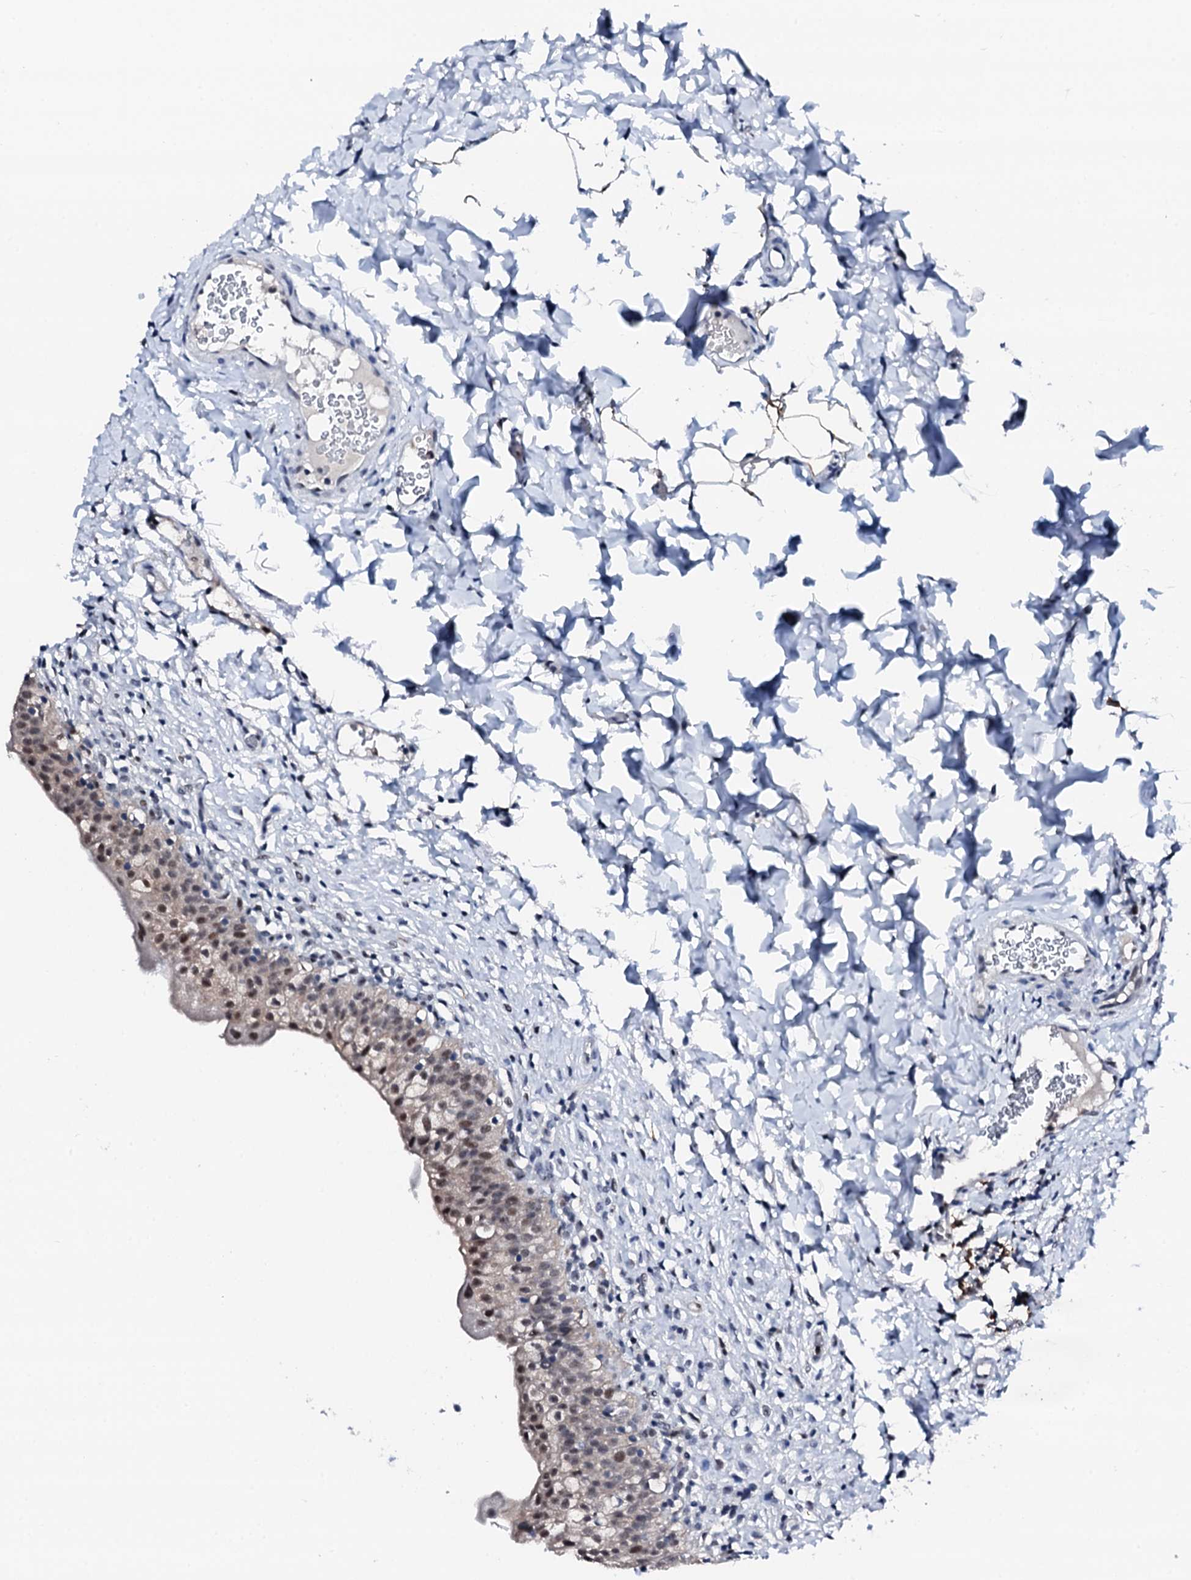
{"staining": {"intensity": "moderate", "quantity": "25%-75%", "location": "nuclear"}, "tissue": "urinary bladder", "cell_type": "Urothelial cells", "image_type": "normal", "snomed": [{"axis": "morphology", "description": "Normal tissue, NOS"}, {"axis": "topography", "description": "Urinary bladder"}], "caption": "A brown stain shows moderate nuclear staining of a protein in urothelial cells of normal urinary bladder. The staining was performed using DAB (3,3'-diaminobenzidine) to visualize the protein expression in brown, while the nuclei were stained in blue with hematoxylin (Magnification: 20x).", "gene": "TRAFD1", "patient": {"sex": "male", "age": 55}}